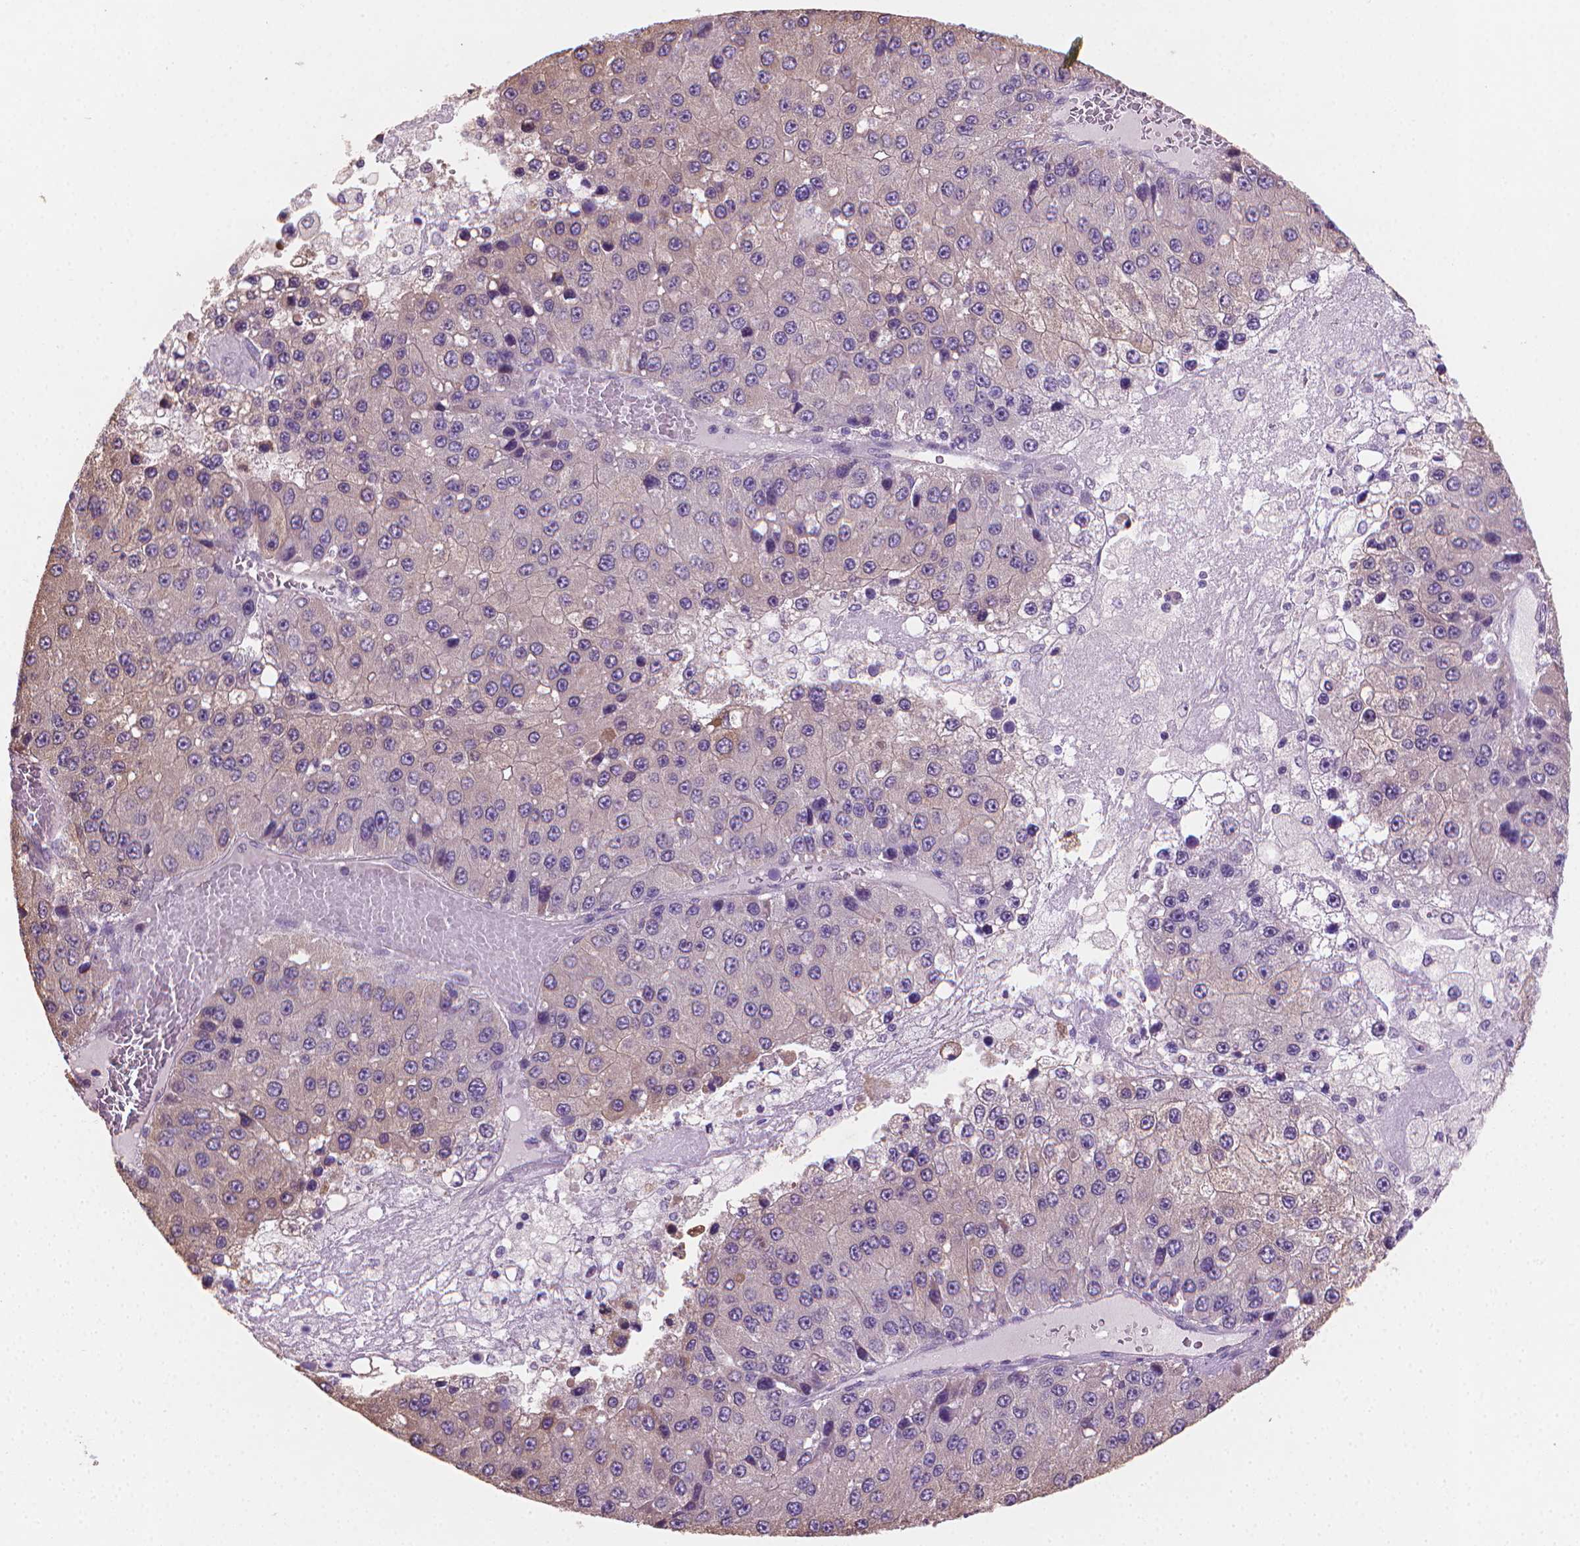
{"staining": {"intensity": "negative", "quantity": "none", "location": "none"}, "tissue": "liver cancer", "cell_type": "Tumor cells", "image_type": "cancer", "snomed": [{"axis": "morphology", "description": "Carcinoma, Hepatocellular, NOS"}, {"axis": "topography", "description": "Liver"}], "caption": "DAB immunohistochemical staining of hepatocellular carcinoma (liver) exhibits no significant staining in tumor cells.", "gene": "CLXN", "patient": {"sex": "female", "age": 73}}